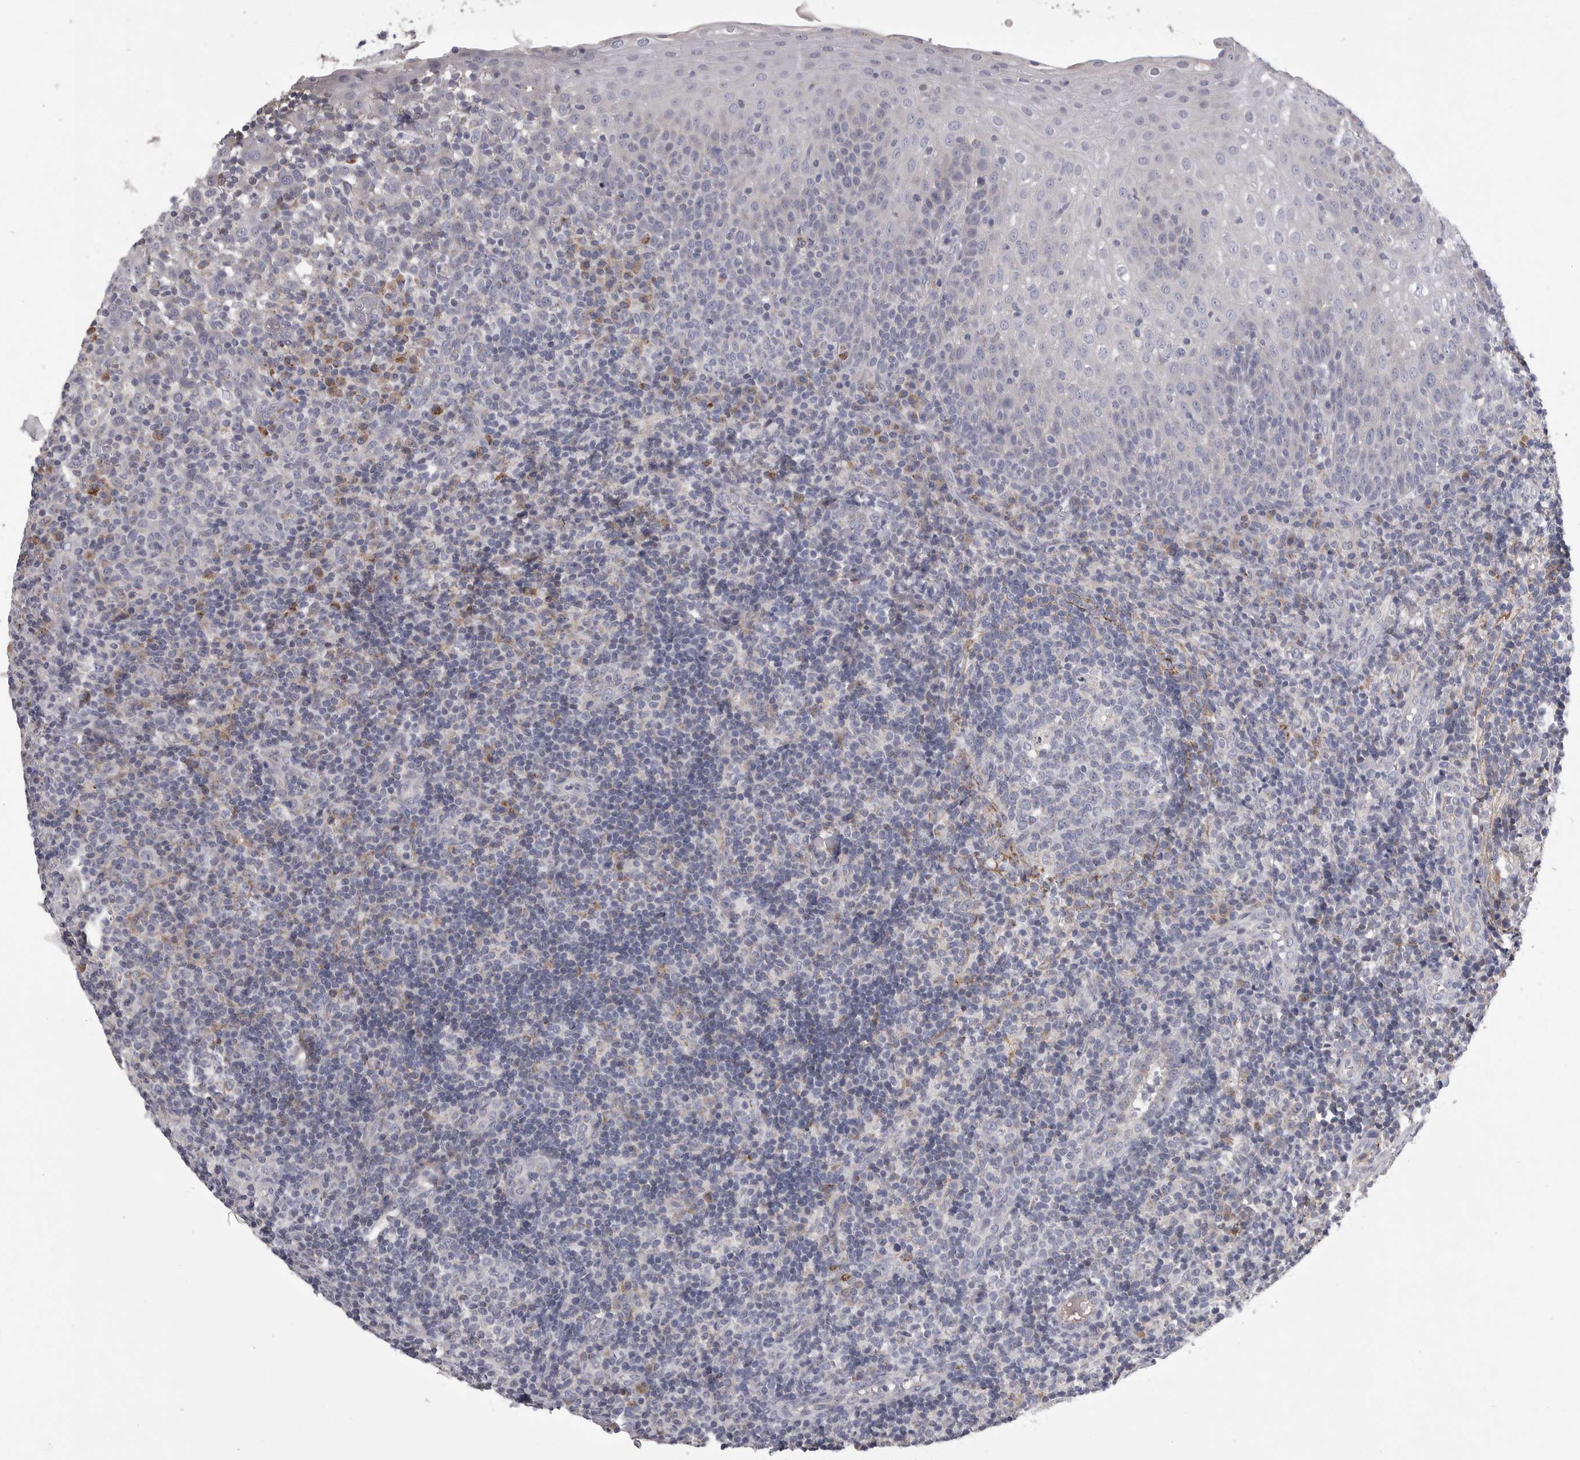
{"staining": {"intensity": "moderate", "quantity": "<25%", "location": "cytoplasmic/membranous"}, "tissue": "tonsil", "cell_type": "Germinal center cells", "image_type": "normal", "snomed": [{"axis": "morphology", "description": "Normal tissue, NOS"}, {"axis": "topography", "description": "Tonsil"}], "caption": "DAB immunohistochemical staining of unremarkable human tonsil demonstrates moderate cytoplasmic/membranous protein staining in about <25% of germinal center cells. (DAB (3,3'-diaminobenzidine) IHC with brightfield microscopy, high magnification).", "gene": "SDC3", "patient": {"sex": "female", "age": 19}}